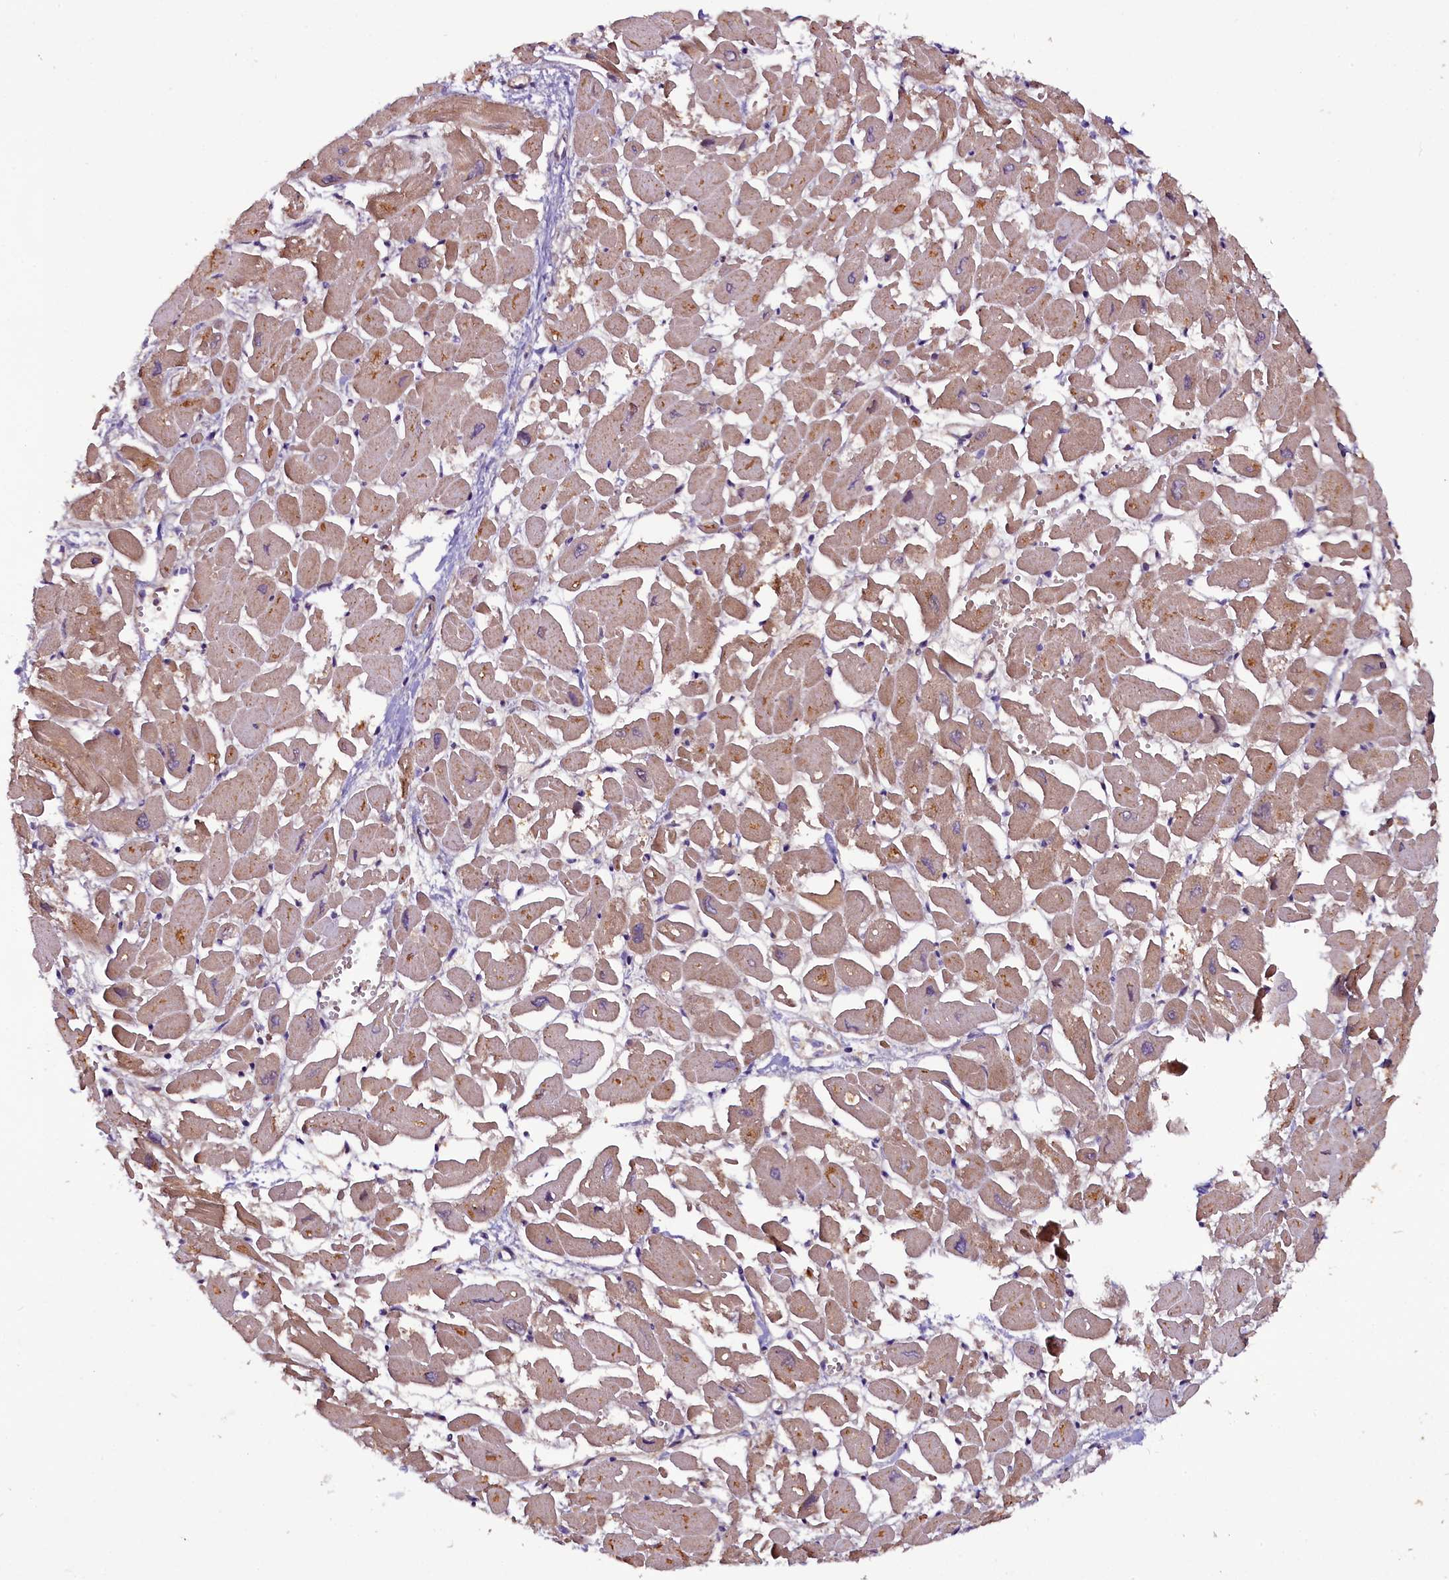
{"staining": {"intensity": "weak", "quantity": "25%-75%", "location": "cytoplasmic/membranous"}, "tissue": "heart muscle", "cell_type": "Cardiomyocytes", "image_type": "normal", "snomed": [{"axis": "morphology", "description": "Normal tissue, NOS"}, {"axis": "topography", "description": "Heart"}], "caption": "Protein staining by IHC reveals weak cytoplasmic/membranous positivity in about 25%-75% of cardiomyocytes in normal heart muscle.", "gene": "RPUSD2", "patient": {"sex": "male", "age": 54}}